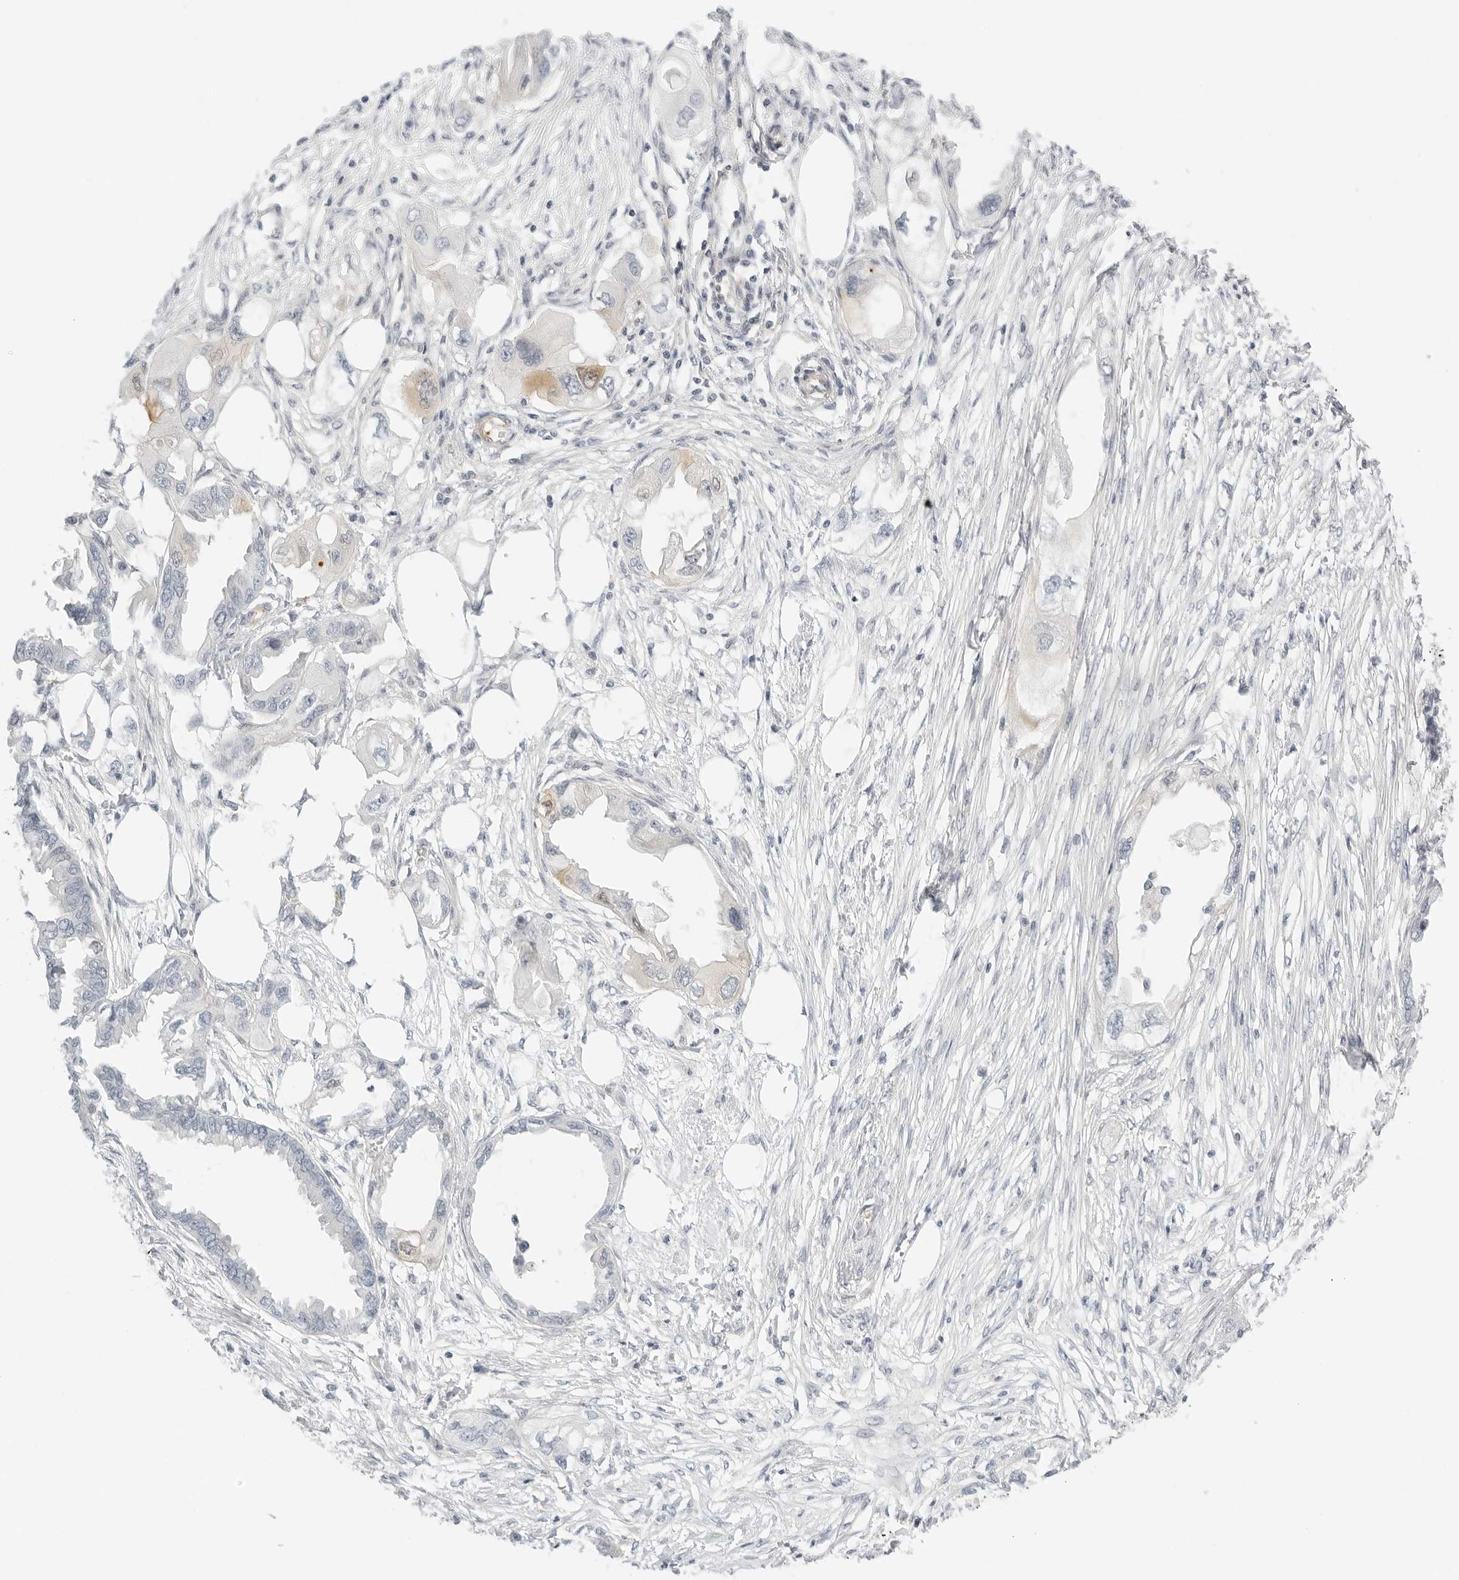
{"staining": {"intensity": "negative", "quantity": "none", "location": "none"}, "tissue": "endometrial cancer", "cell_type": "Tumor cells", "image_type": "cancer", "snomed": [{"axis": "morphology", "description": "Adenocarcinoma, NOS"}, {"axis": "morphology", "description": "Adenocarcinoma, metastatic, NOS"}, {"axis": "topography", "description": "Adipose tissue"}, {"axis": "topography", "description": "Endometrium"}], "caption": "Endometrial adenocarcinoma was stained to show a protein in brown. There is no significant positivity in tumor cells. (Stains: DAB (3,3'-diaminobenzidine) IHC with hematoxylin counter stain, Microscopy: brightfield microscopy at high magnification).", "gene": "OSCP1", "patient": {"sex": "female", "age": 67}}